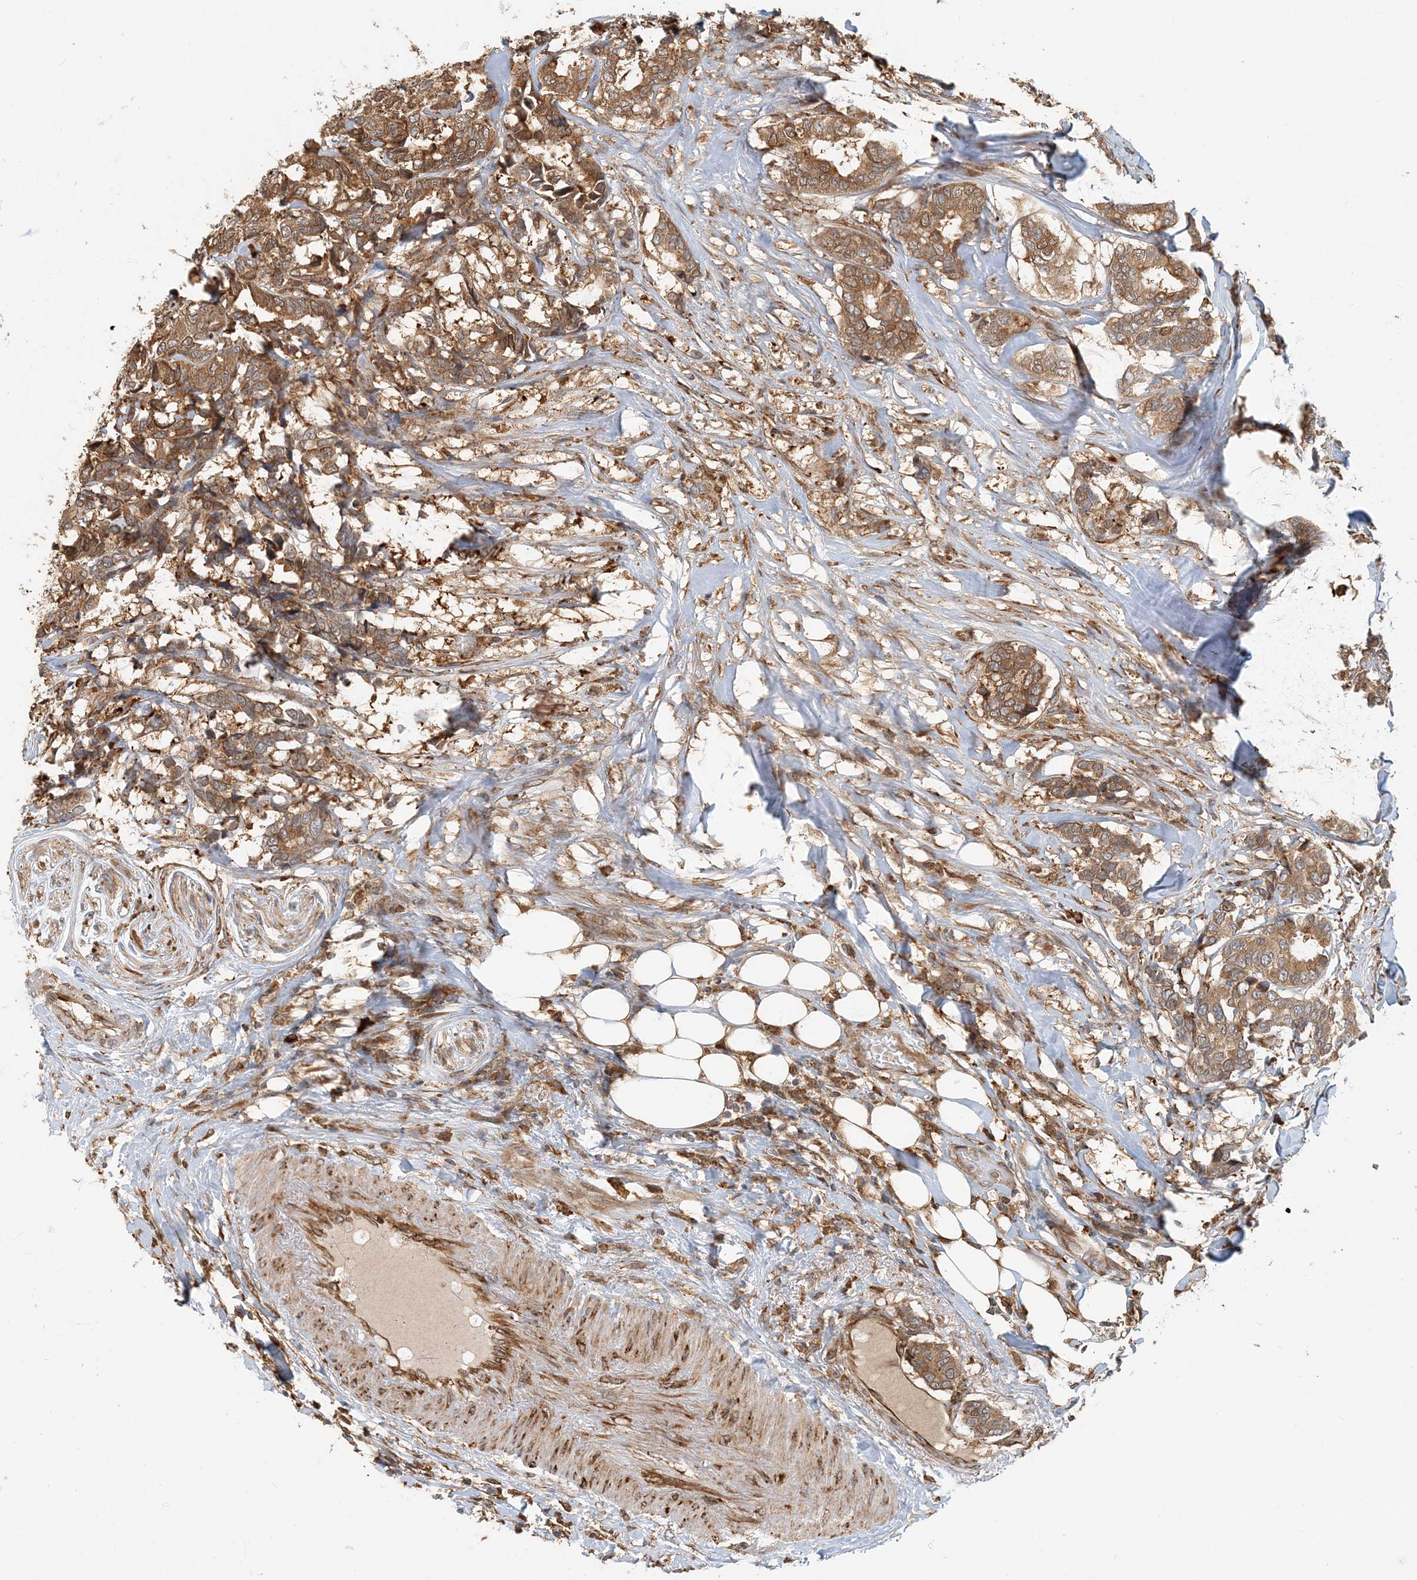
{"staining": {"intensity": "moderate", "quantity": ">75%", "location": "cytoplasmic/membranous"}, "tissue": "breast cancer", "cell_type": "Tumor cells", "image_type": "cancer", "snomed": [{"axis": "morphology", "description": "Duct carcinoma"}, {"axis": "topography", "description": "Breast"}], "caption": "Brown immunohistochemical staining in human breast infiltrating ductal carcinoma shows moderate cytoplasmic/membranous expression in about >75% of tumor cells. (DAB (3,3'-diaminobenzidine) IHC with brightfield microscopy, high magnification).", "gene": "HNMT", "patient": {"sex": "female", "age": 87}}